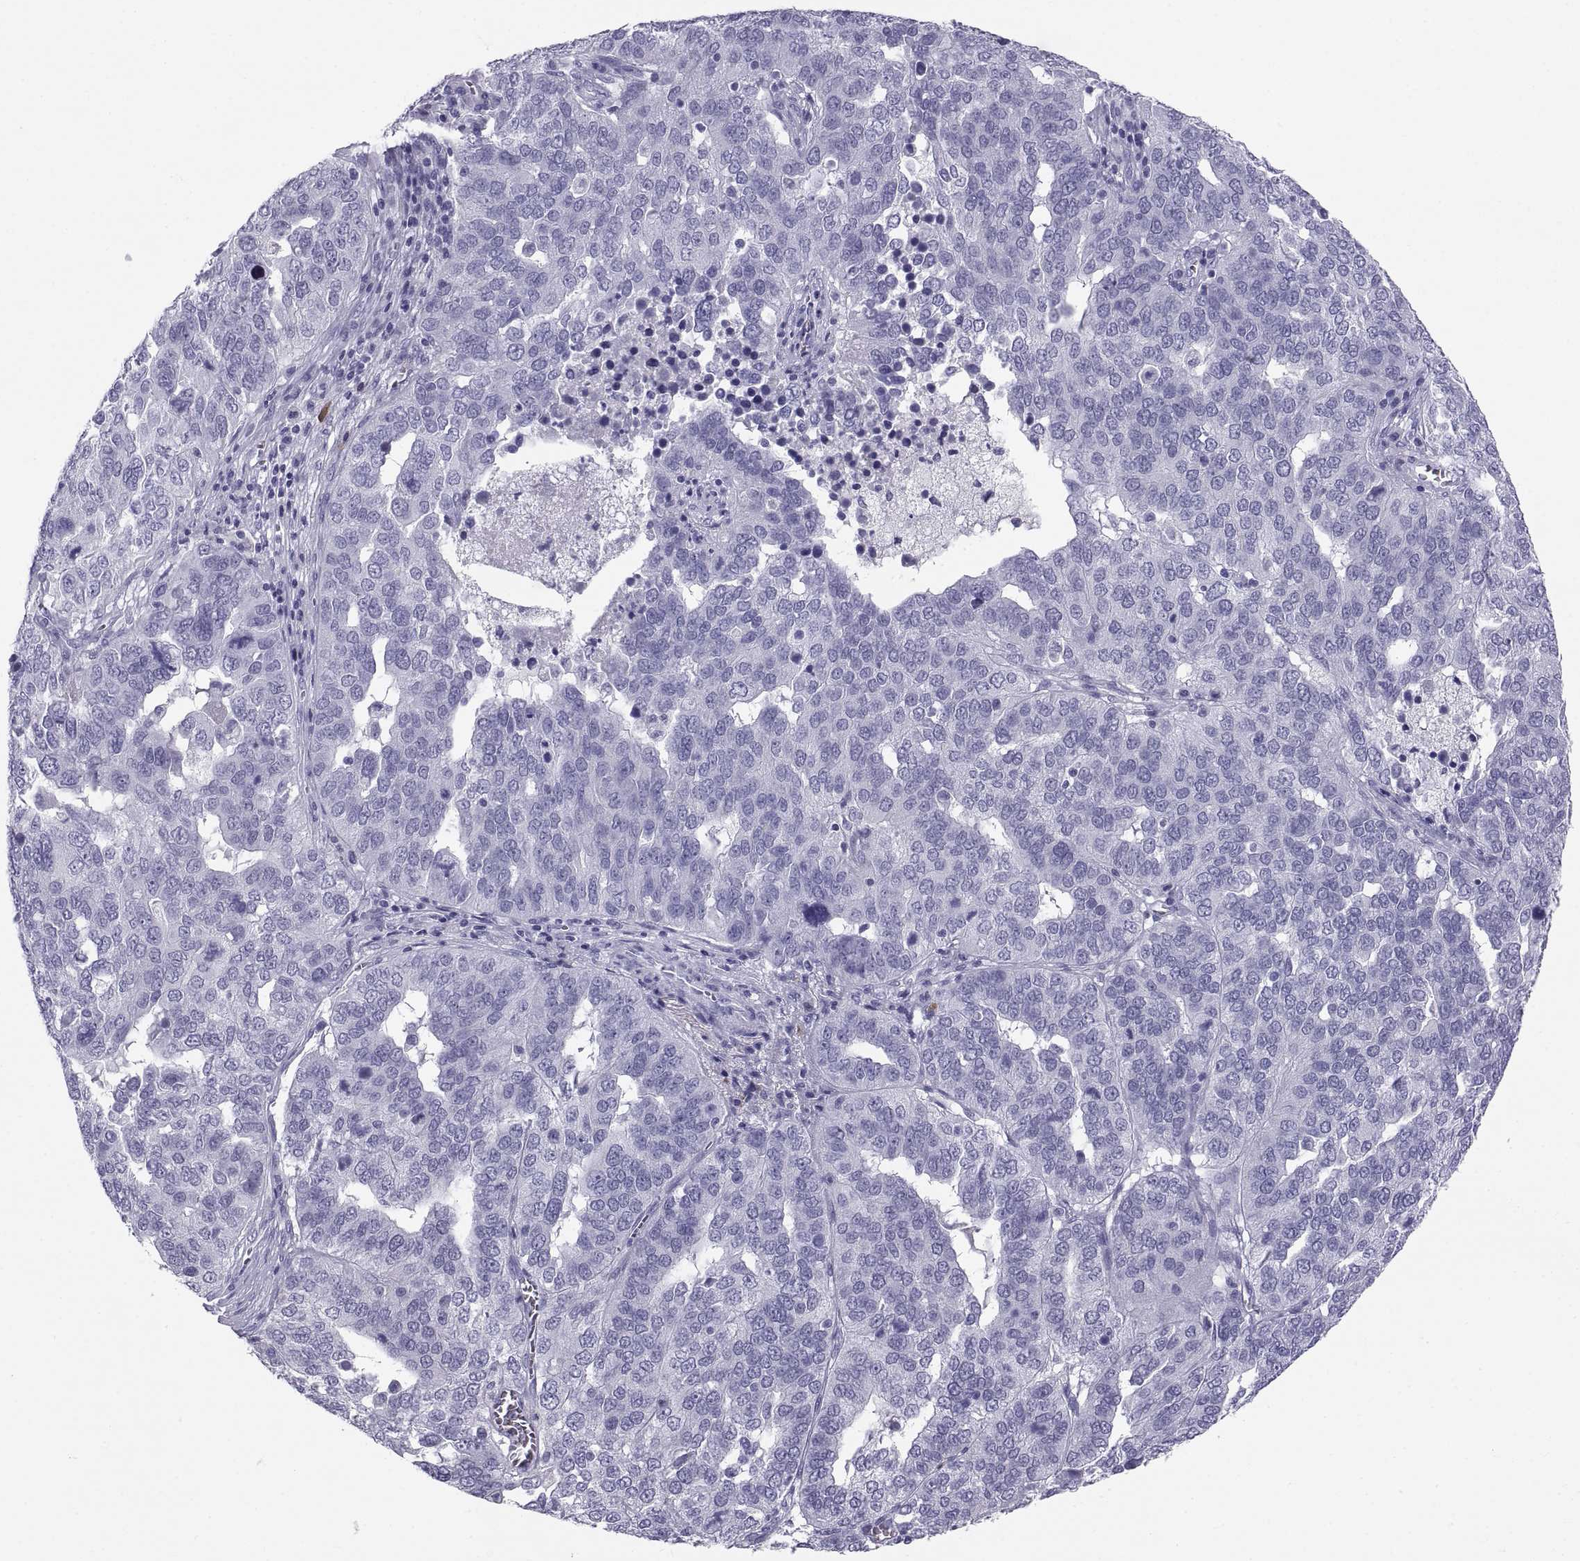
{"staining": {"intensity": "negative", "quantity": "none", "location": "none"}, "tissue": "ovarian cancer", "cell_type": "Tumor cells", "image_type": "cancer", "snomed": [{"axis": "morphology", "description": "Carcinoma, endometroid"}, {"axis": "topography", "description": "Soft tissue"}, {"axis": "topography", "description": "Ovary"}], "caption": "Micrograph shows no protein staining in tumor cells of endometroid carcinoma (ovarian) tissue.", "gene": "CT47A10", "patient": {"sex": "female", "age": 52}}